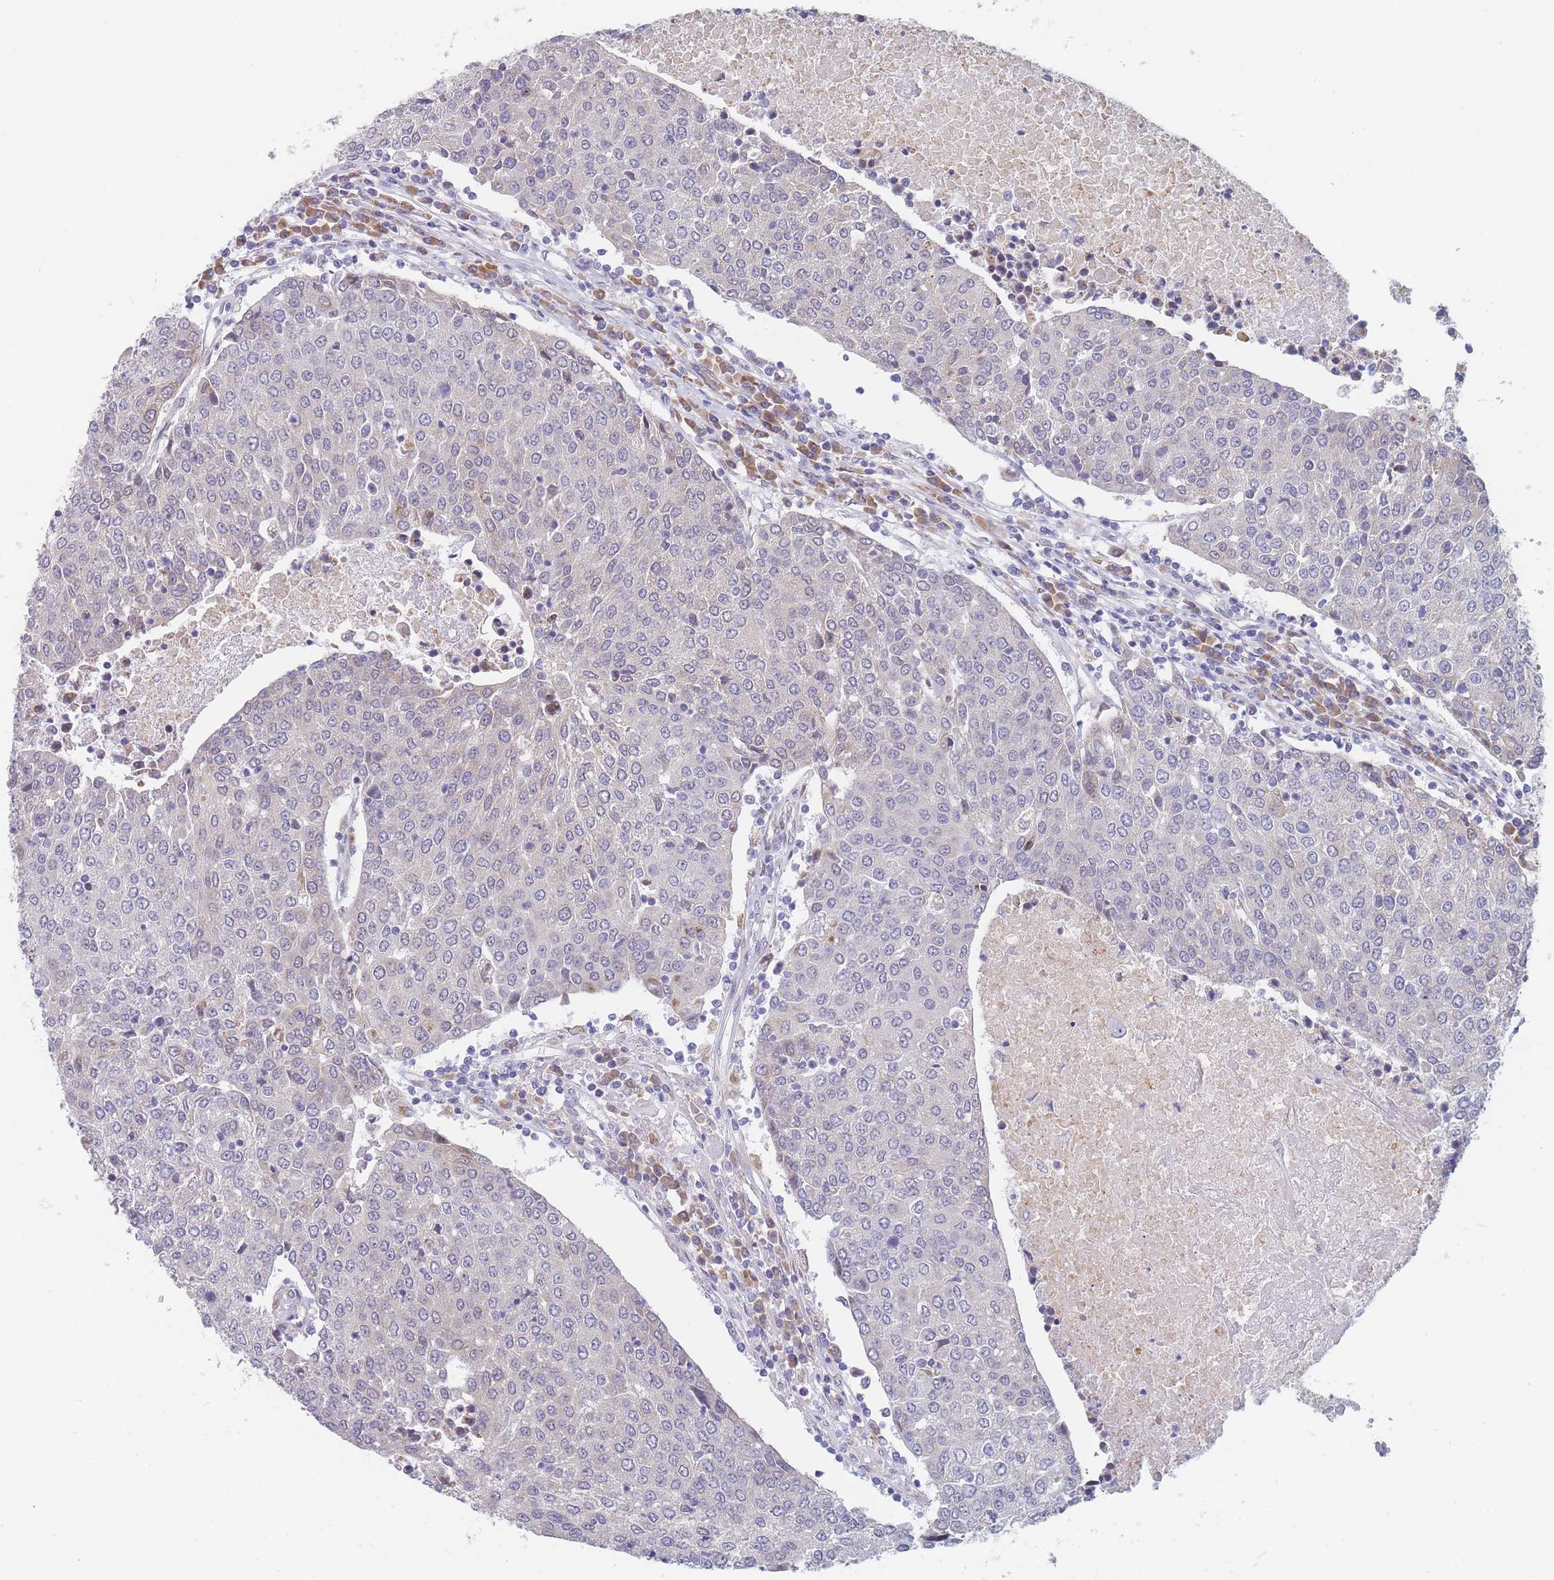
{"staining": {"intensity": "negative", "quantity": "none", "location": "none"}, "tissue": "urothelial cancer", "cell_type": "Tumor cells", "image_type": "cancer", "snomed": [{"axis": "morphology", "description": "Urothelial carcinoma, High grade"}, {"axis": "topography", "description": "Urinary bladder"}], "caption": "A micrograph of human urothelial carcinoma (high-grade) is negative for staining in tumor cells.", "gene": "TMED10", "patient": {"sex": "female", "age": 85}}